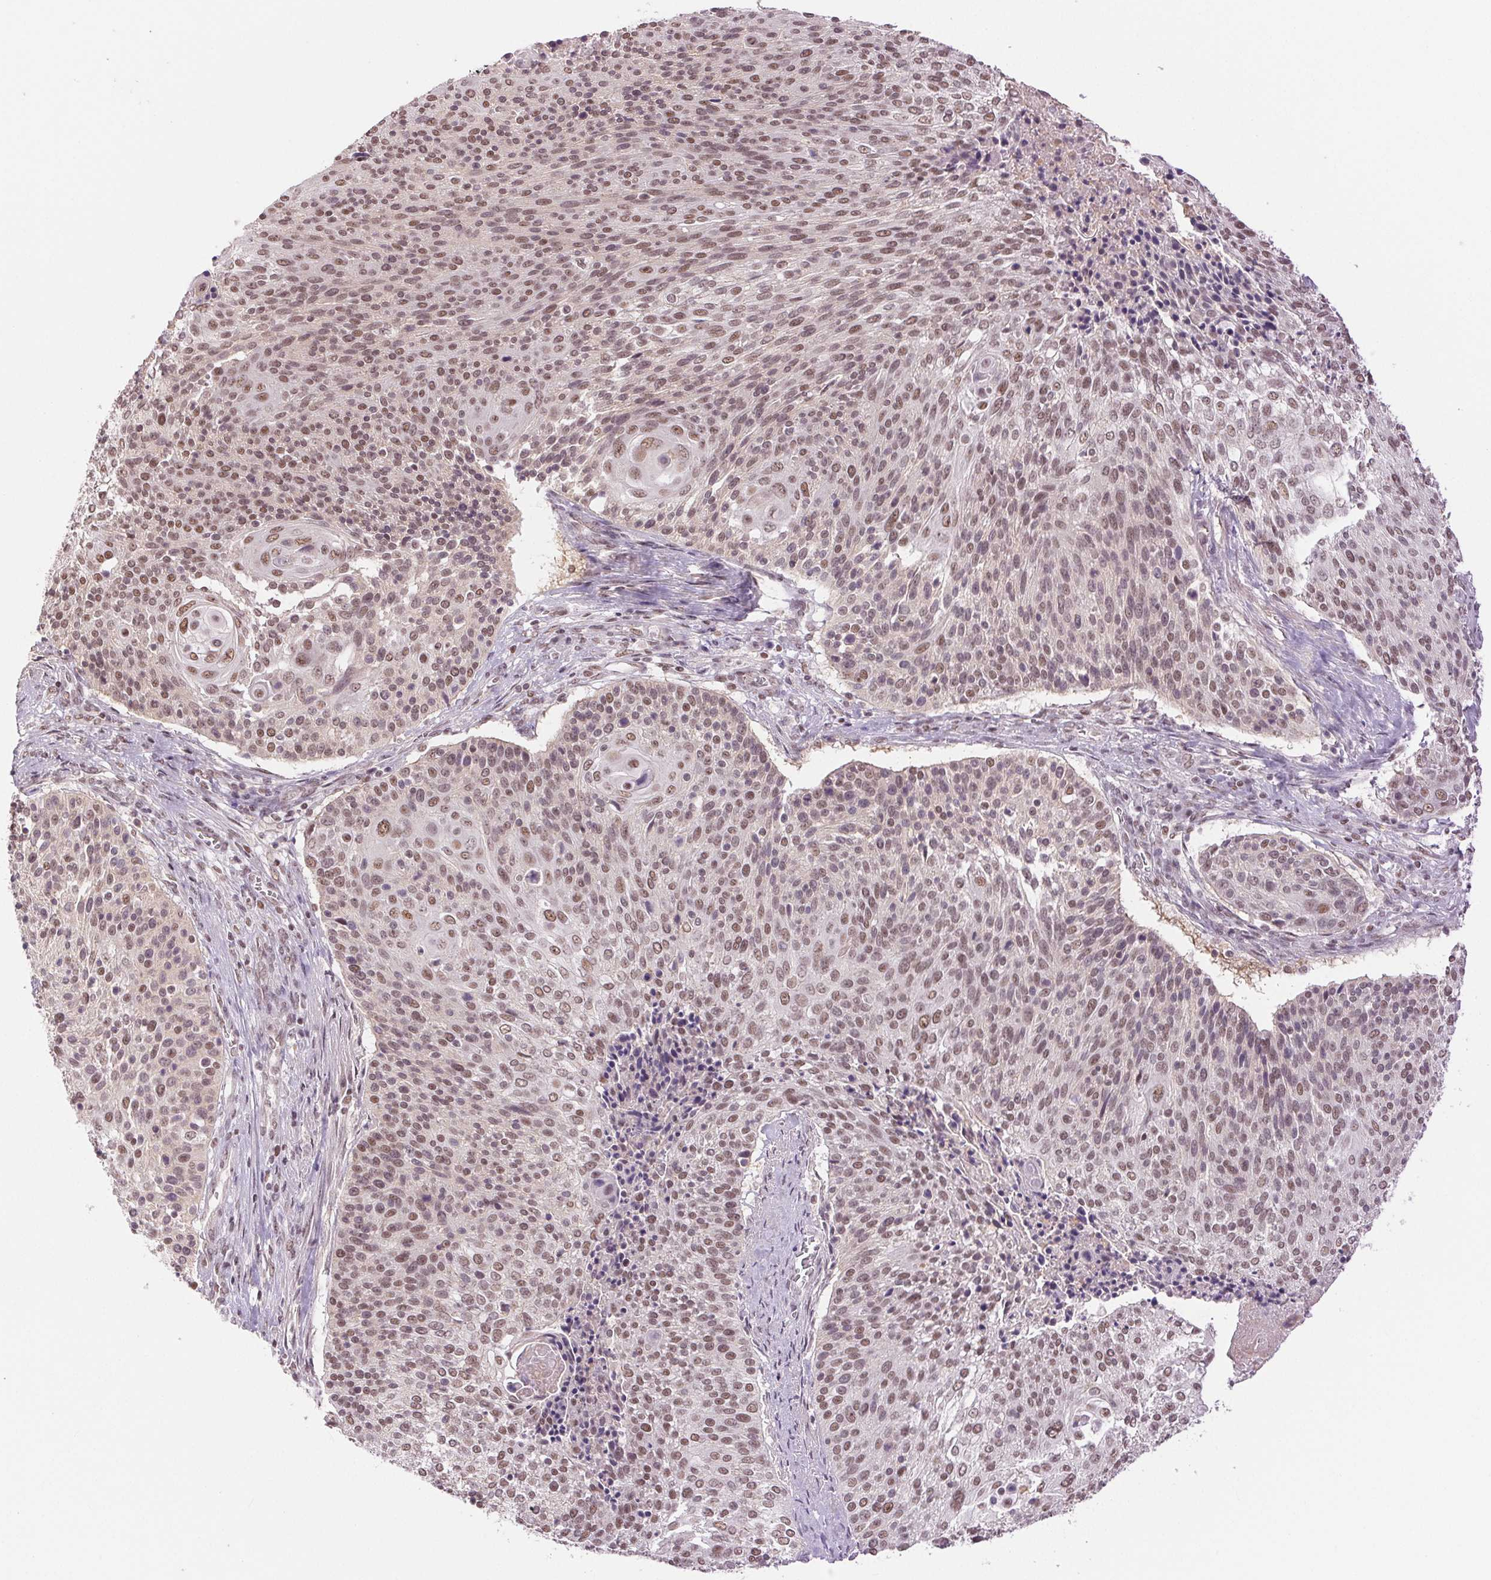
{"staining": {"intensity": "moderate", "quantity": ">75%", "location": "nuclear"}, "tissue": "cervical cancer", "cell_type": "Tumor cells", "image_type": "cancer", "snomed": [{"axis": "morphology", "description": "Squamous cell carcinoma, NOS"}, {"axis": "topography", "description": "Cervix"}], "caption": "Brown immunohistochemical staining in human cervical cancer (squamous cell carcinoma) reveals moderate nuclear positivity in about >75% of tumor cells.", "gene": "RPRD1B", "patient": {"sex": "female", "age": 31}}